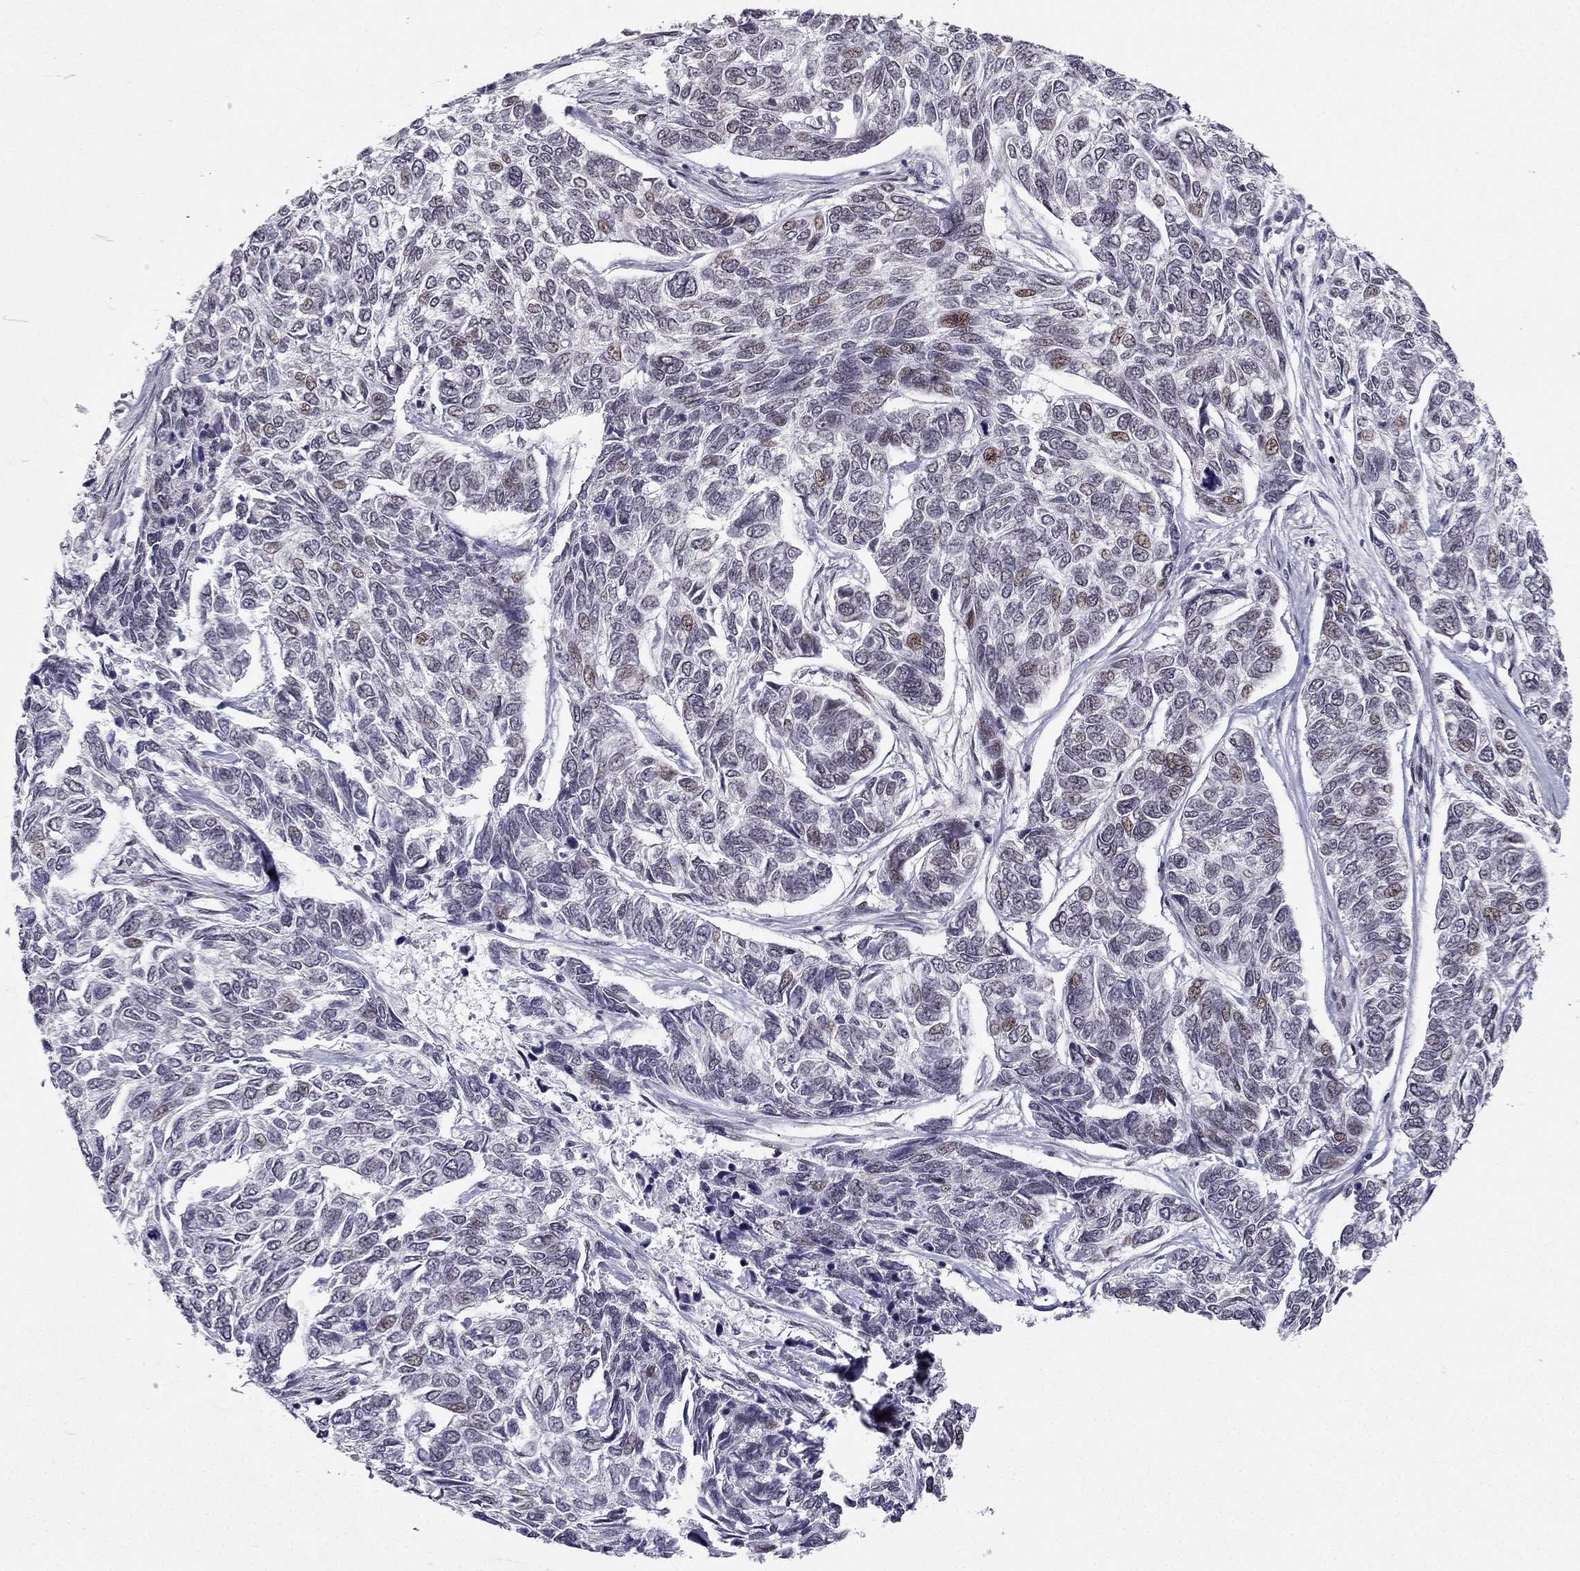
{"staining": {"intensity": "weak", "quantity": "<25%", "location": "nuclear"}, "tissue": "skin cancer", "cell_type": "Tumor cells", "image_type": "cancer", "snomed": [{"axis": "morphology", "description": "Basal cell carcinoma"}, {"axis": "topography", "description": "Skin"}], "caption": "Protein analysis of basal cell carcinoma (skin) shows no significant expression in tumor cells. (Stains: DAB (3,3'-diaminobenzidine) immunohistochemistry (IHC) with hematoxylin counter stain, Microscopy: brightfield microscopy at high magnification).", "gene": "RPRD2", "patient": {"sex": "female", "age": 65}}